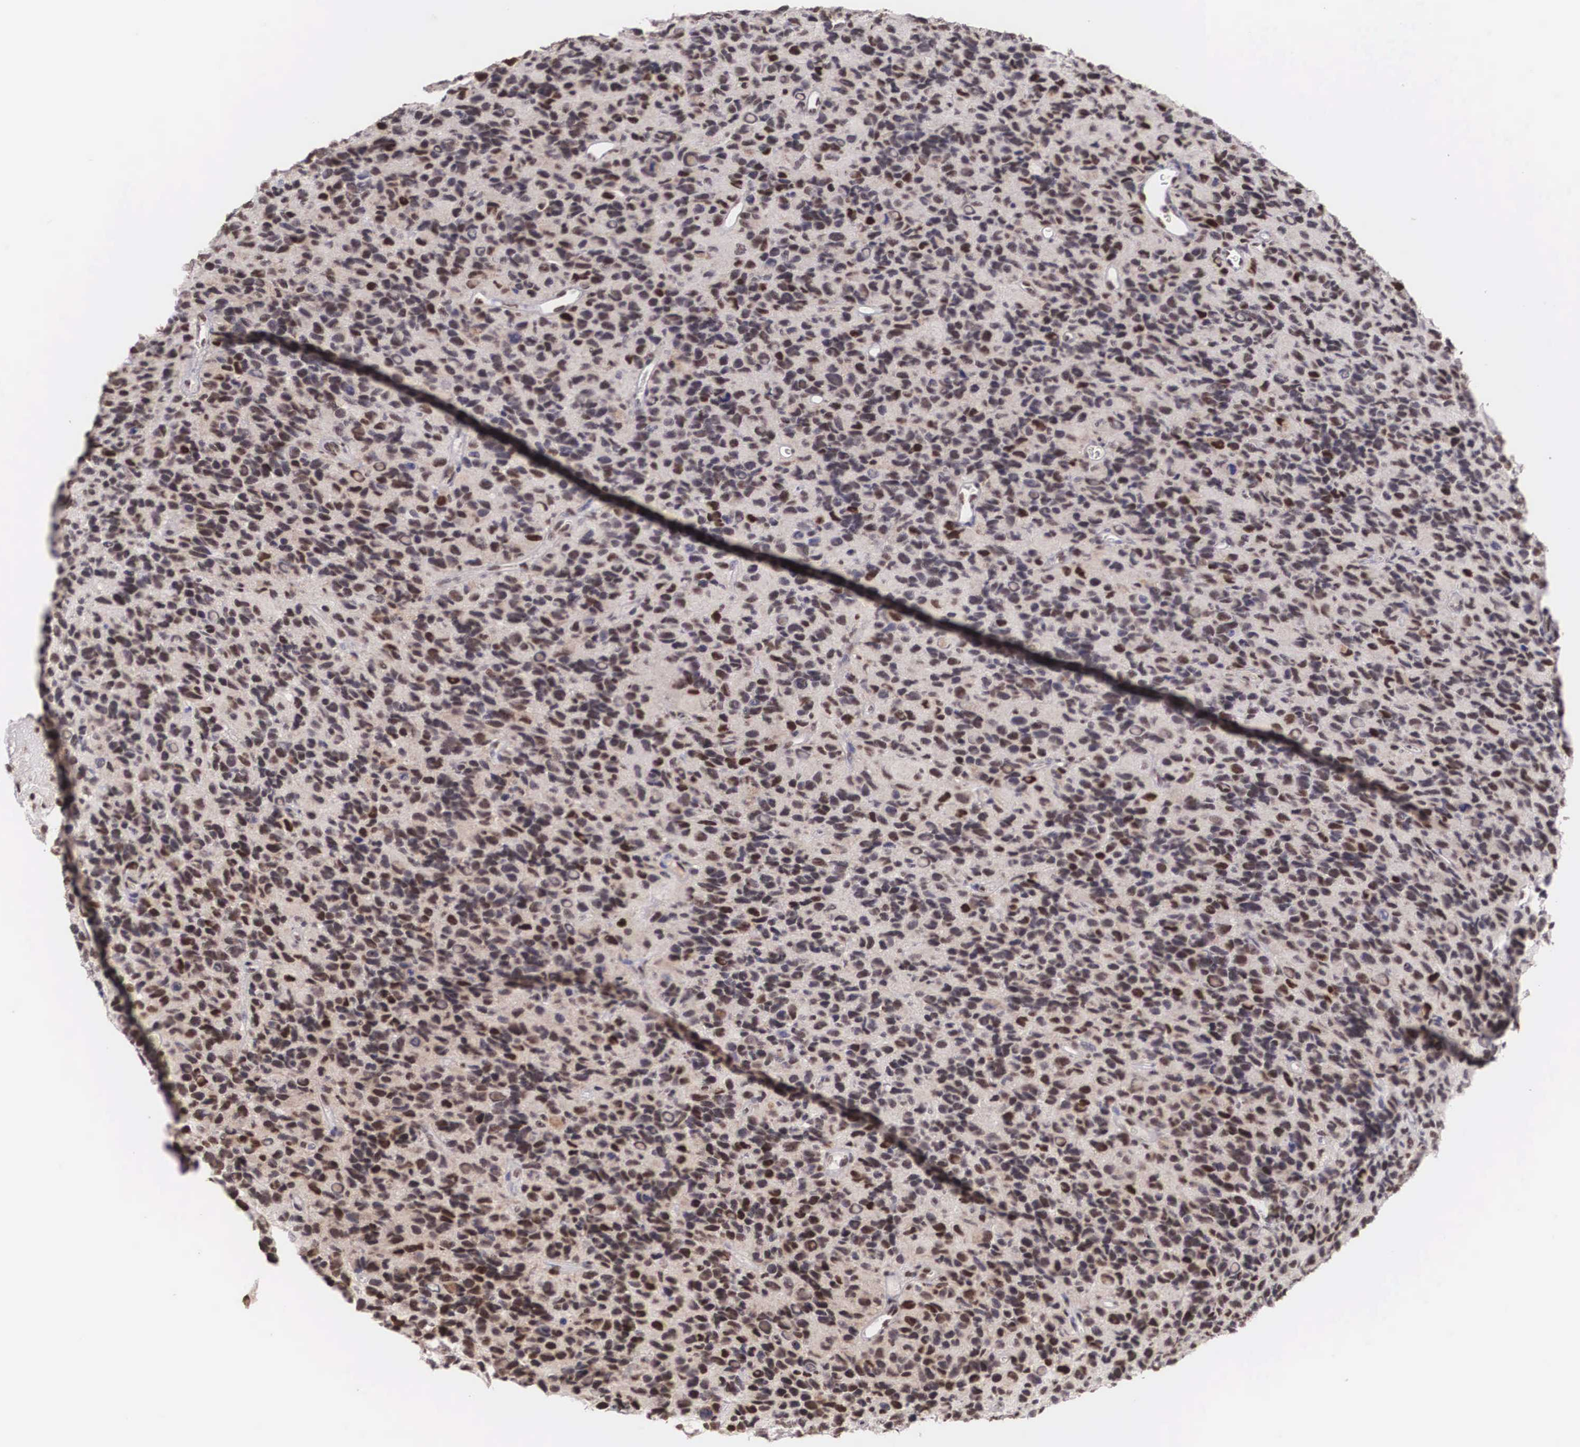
{"staining": {"intensity": "moderate", "quantity": "25%-75%", "location": "nuclear"}, "tissue": "glioma", "cell_type": "Tumor cells", "image_type": "cancer", "snomed": [{"axis": "morphology", "description": "Glioma, malignant, High grade"}, {"axis": "topography", "description": "Brain"}], "caption": "Tumor cells show medium levels of moderate nuclear staining in approximately 25%-75% of cells in glioma. (DAB (3,3'-diaminobenzidine) IHC with brightfield microscopy, high magnification).", "gene": "HTATSF1", "patient": {"sex": "male", "age": 77}}